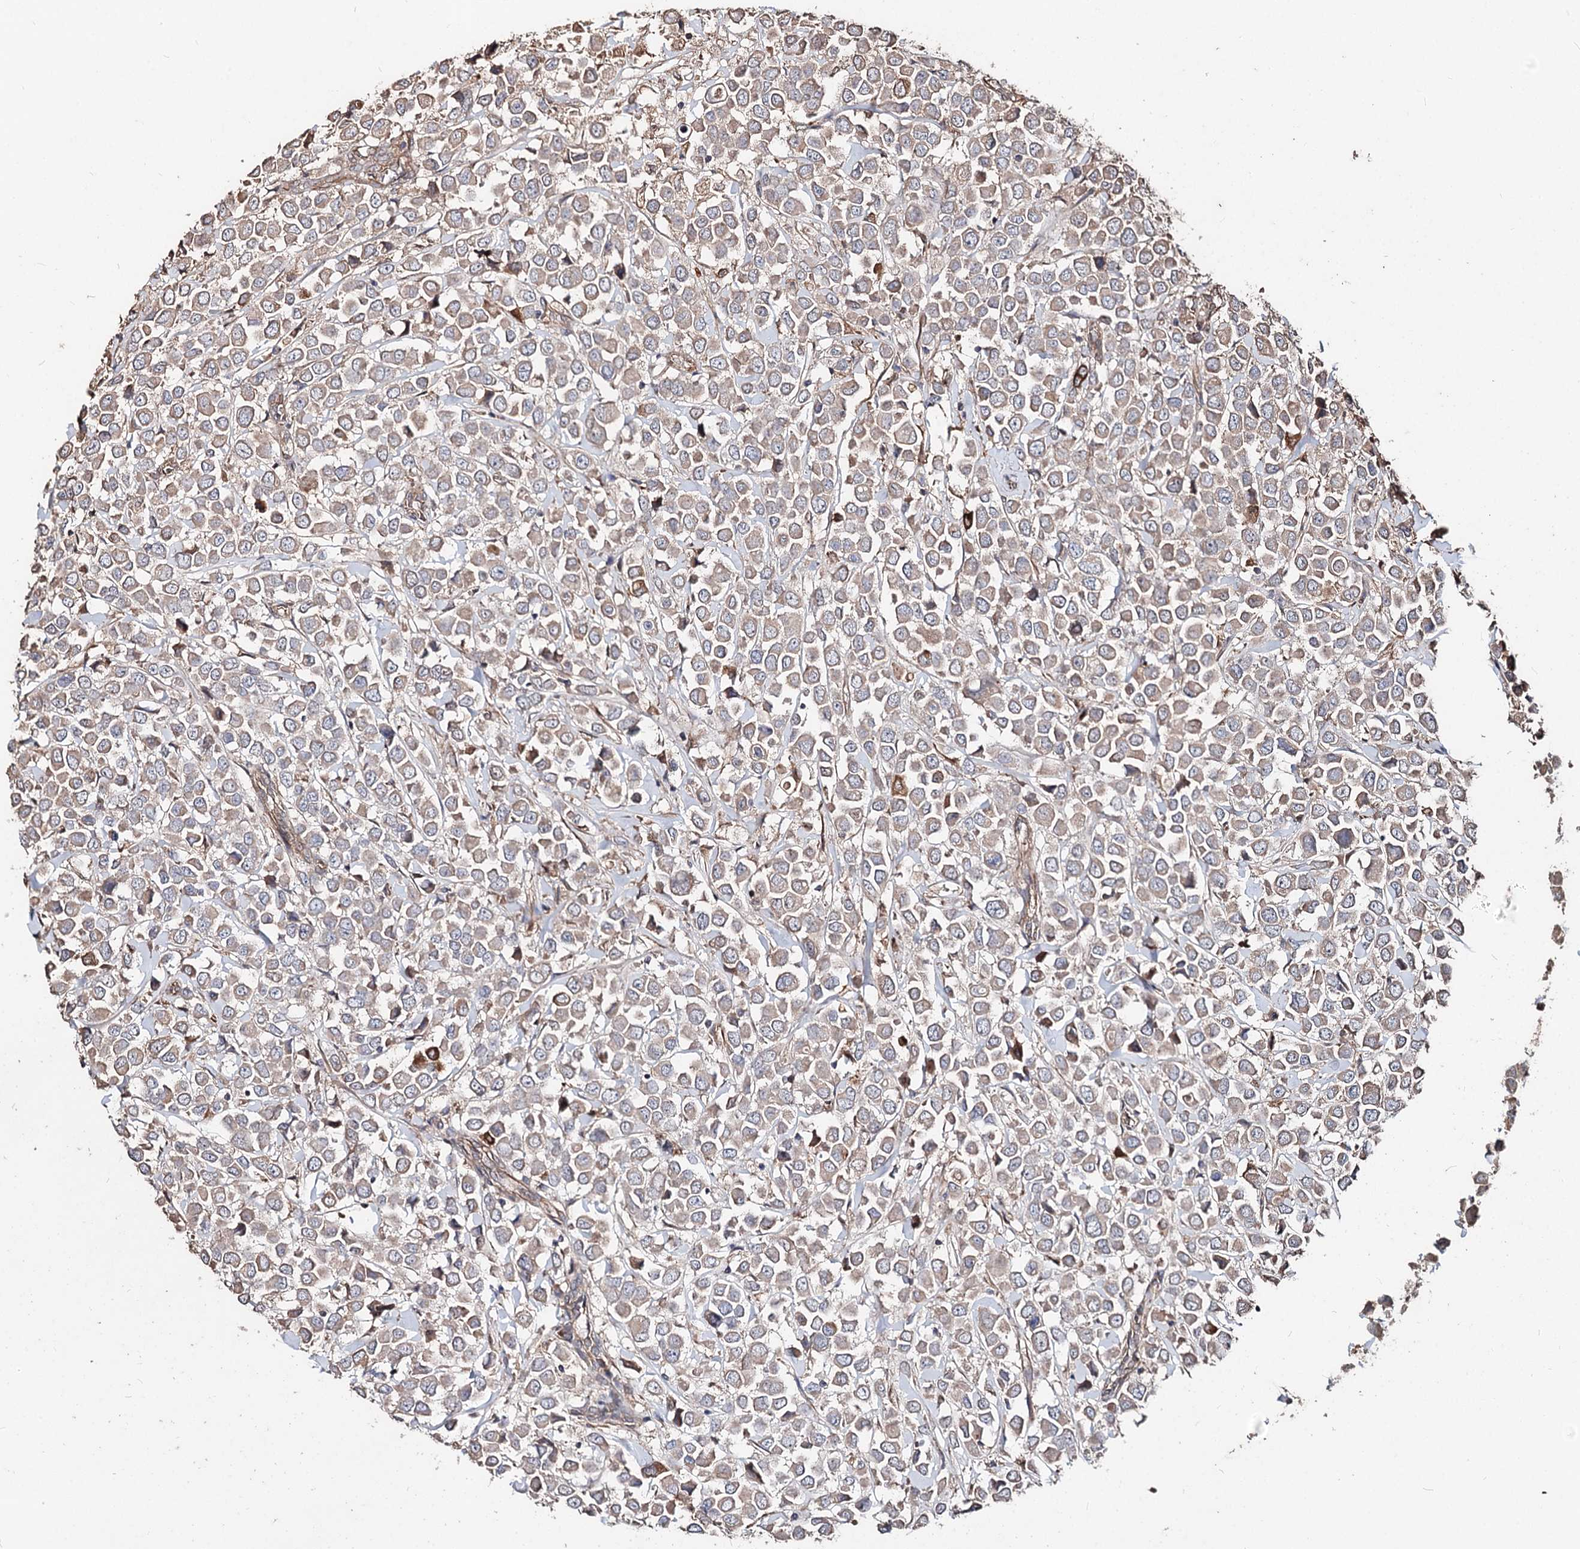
{"staining": {"intensity": "weak", "quantity": "<25%", "location": "cytoplasmic/membranous"}, "tissue": "breast cancer", "cell_type": "Tumor cells", "image_type": "cancer", "snomed": [{"axis": "morphology", "description": "Duct carcinoma"}, {"axis": "topography", "description": "Breast"}], "caption": "Human breast cancer (infiltrating ductal carcinoma) stained for a protein using IHC exhibits no expression in tumor cells.", "gene": "SPART", "patient": {"sex": "female", "age": 61}}